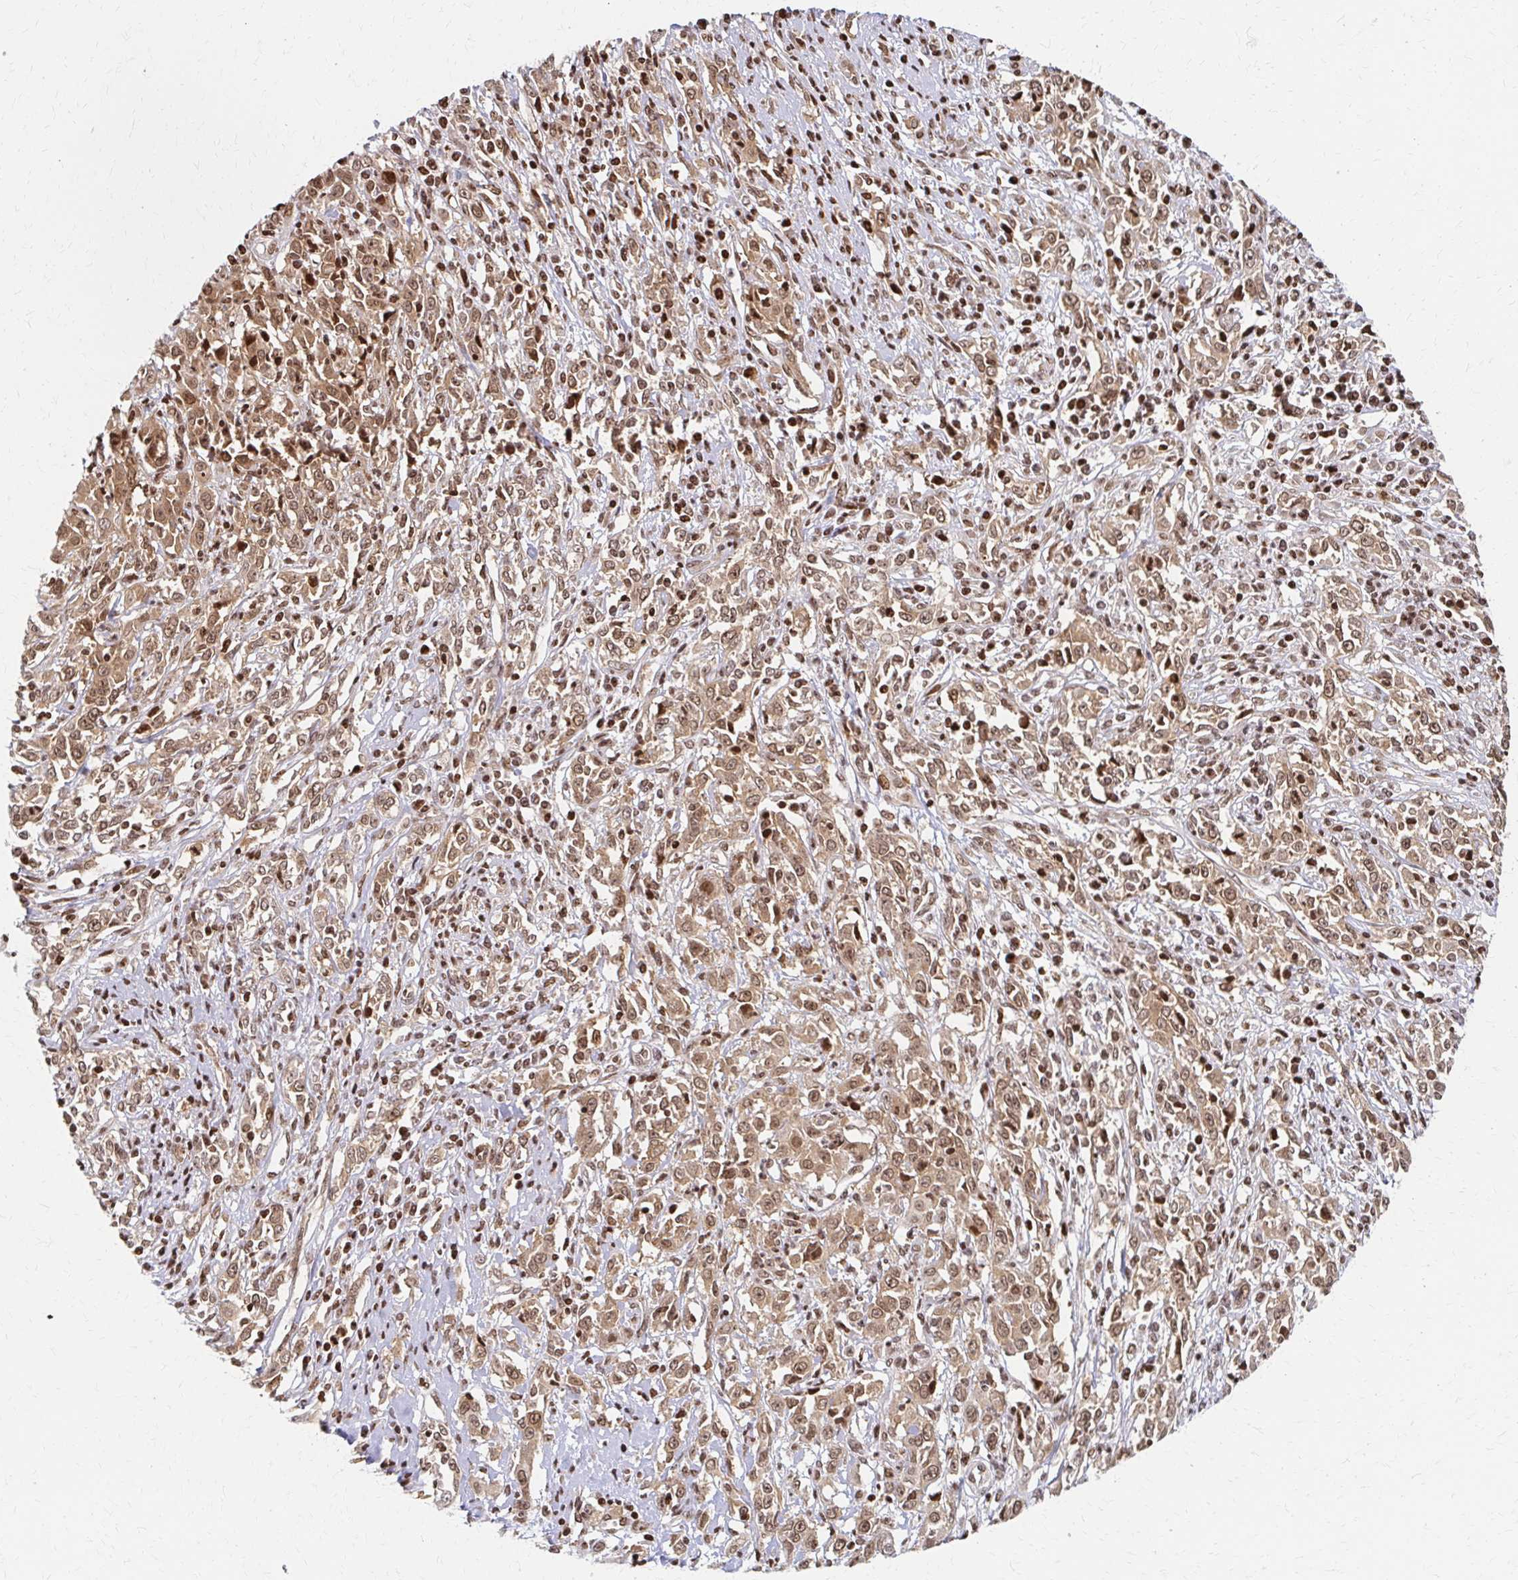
{"staining": {"intensity": "moderate", "quantity": ">75%", "location": "cytoplasmic/membranous,nuclear"}, "tissue": "cervical cancer", "cell_type": "Tumor cells", "image_type": "cancer", "snomed": [{"axis": "morphology", "description": "Adenocarcinoma, NOS"}, {"axis": "topography", "description": "Cervix"}], "caption": "Cervical cancer stained for a protein reveals moderate cytoplasmic/membranous and nuclear positivity in tumor cells. Immunohistochemistry stains the protein of interest in brown and the nuclei are stained blue.", "gene": "PSMD7", "patient": {"sex": "female", "age": 40}}